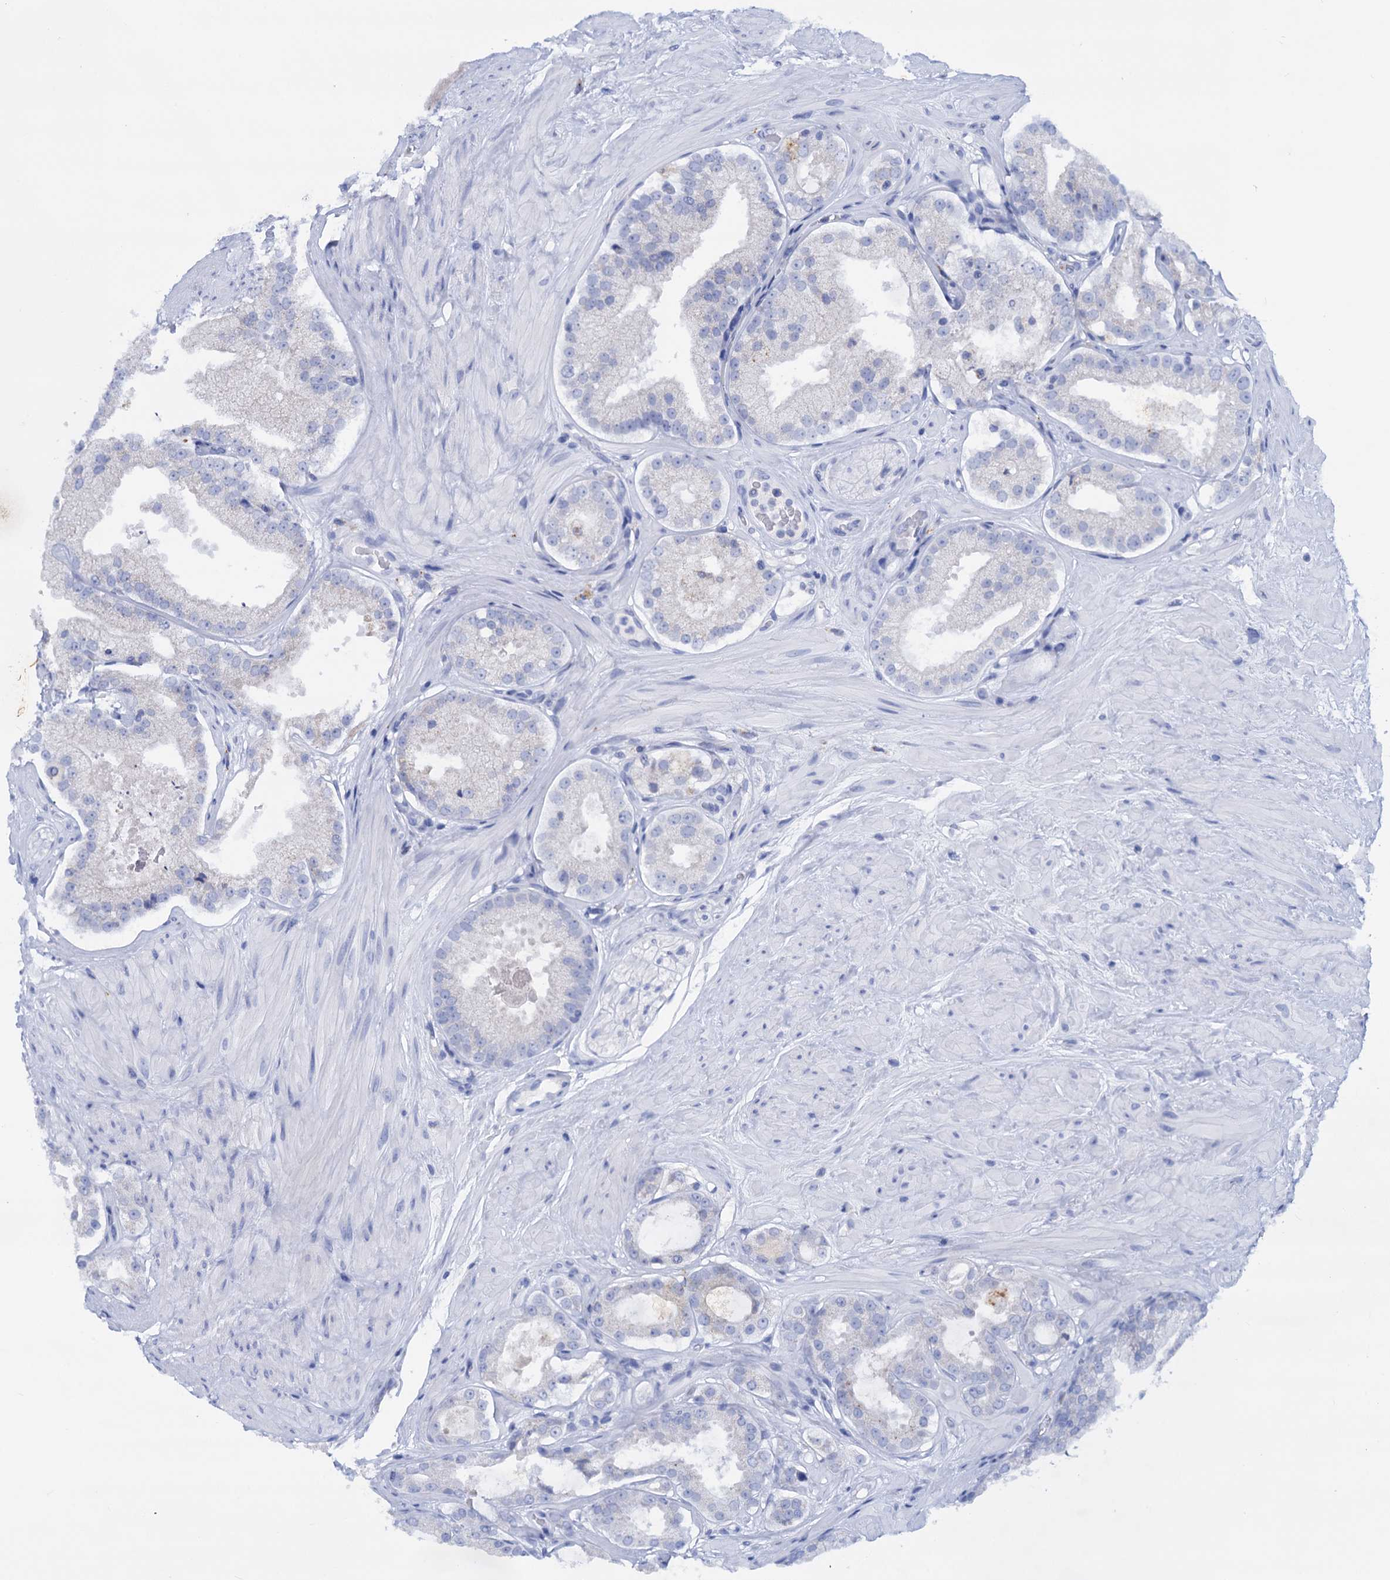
{"staining": {"intensity": "negative", "quantity": "none", "location": "none"}, "tissue": "prostate cancer", "cell_type": "Tumor cells", "image_type": "cancer", "snomed": [{"axis": "morphology", "description": "Adenocarcinoma, High grade"}, {"axis": "topography", "description": "Prostate"}], "caption": "DAB (3,3'-diaminobenzidine) immunohistochemical staining of human prostate high-grade adenocarcinoma demonstrates no significant expression in tumor cells.", "gene": "ANKS3", "patient": {"sex": "male", "age": 65}}